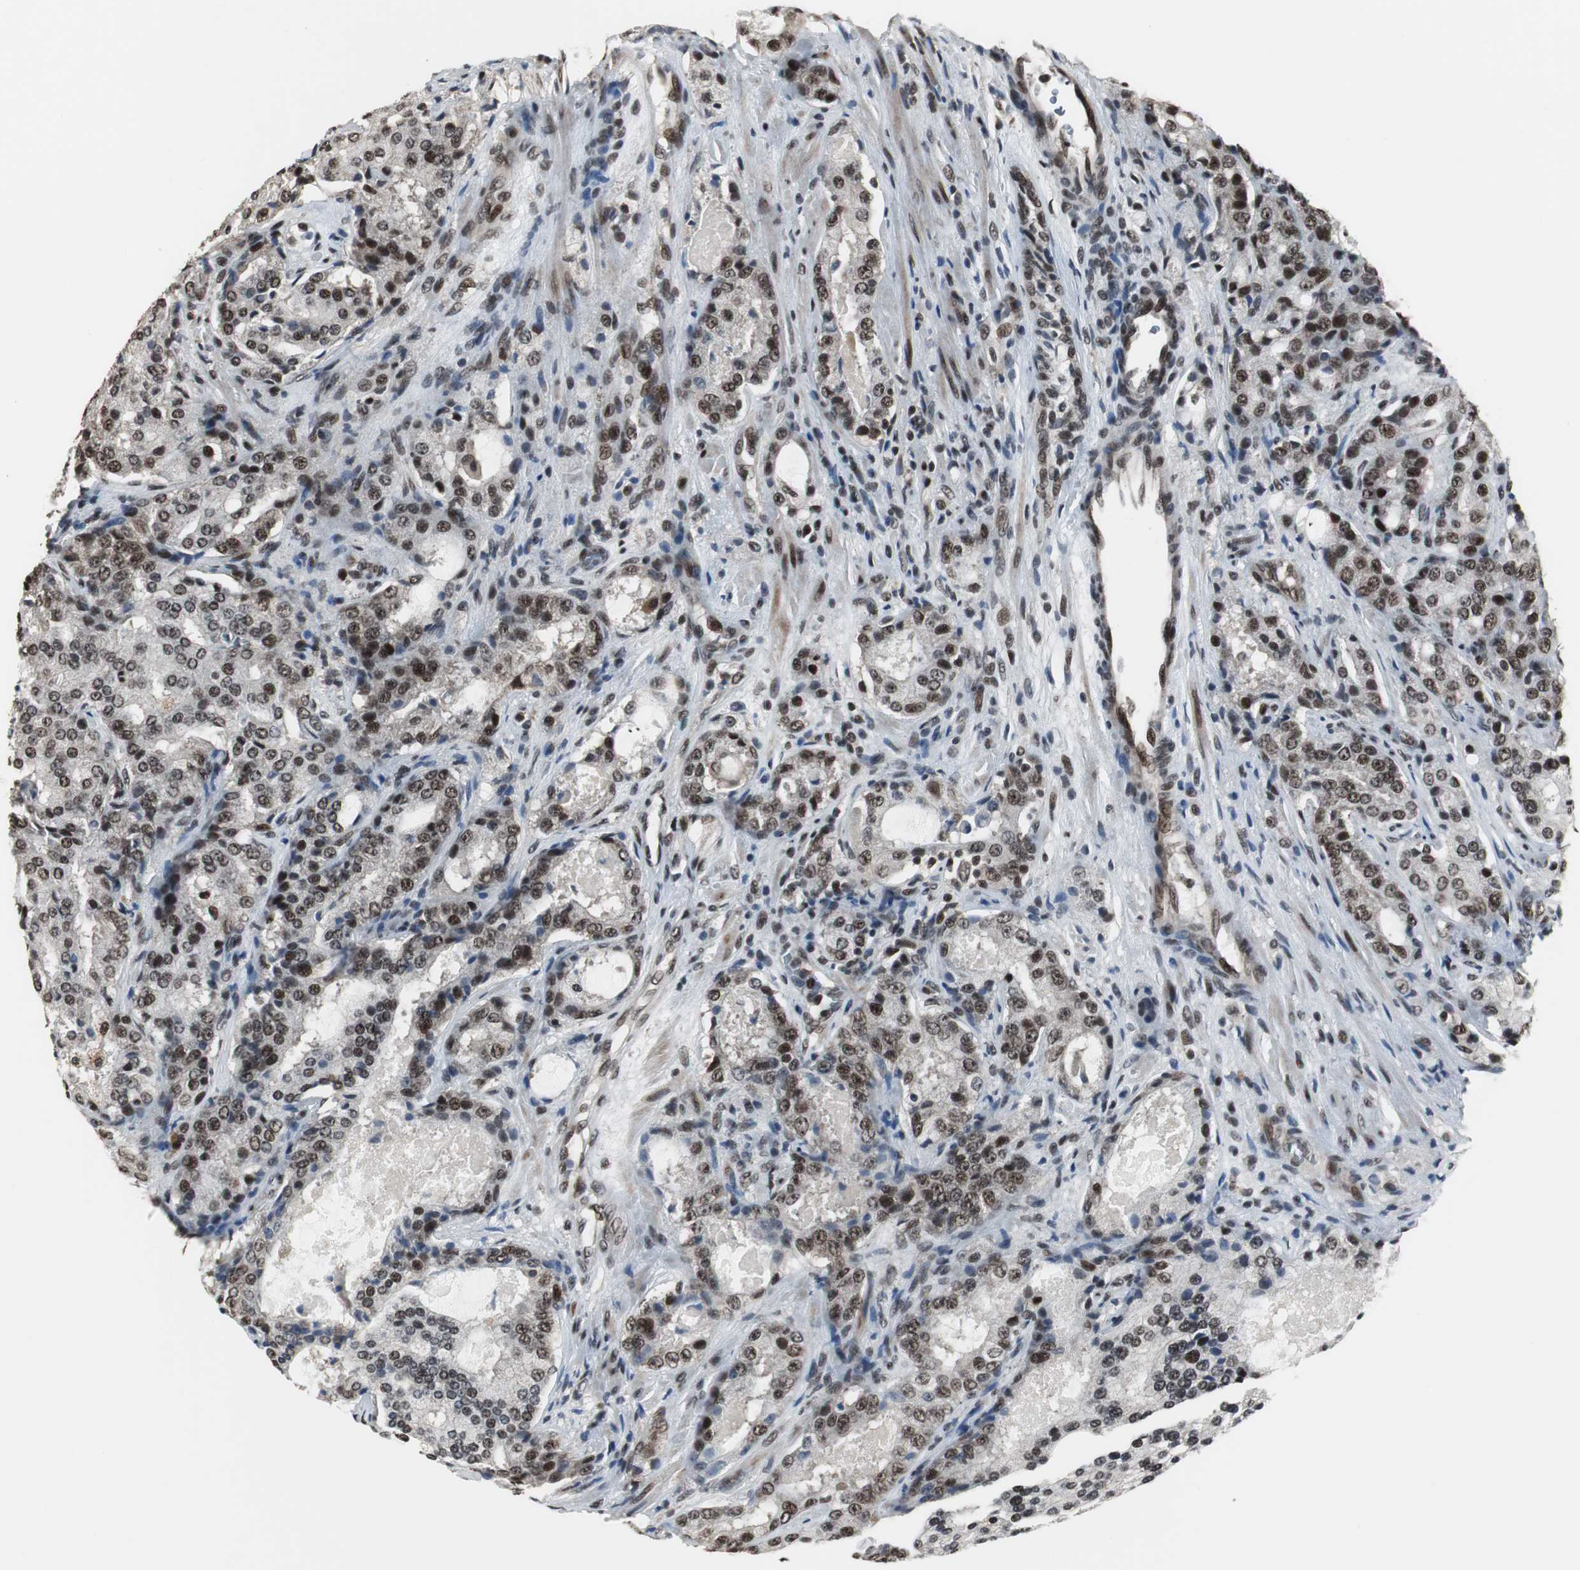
{"staining": {"intensity": "strong", "quantity": ">75%", "location": "nuclear"}, "tissue": "prostate cancer", "cell_type": "Tumor cells", "image_type": "cancer", "snomed": [{"axis": "morphology", "description": "Adenocarcinoma, High grade"}, {"axis": "topography", "description": "Prostate"}], "caption": "The image reveals immunohistochemical staining of adenocarcinoma (high-grade) (prostate). There is strong nuclear staining is present in approximately >75% of tumor cells. (Stains: DAB in brown, nuclei in blue, Microscopy: brightfield microscopy at high magnification).", "gene": "CDK9", "patient": {"sex": "male", "age": 72}}